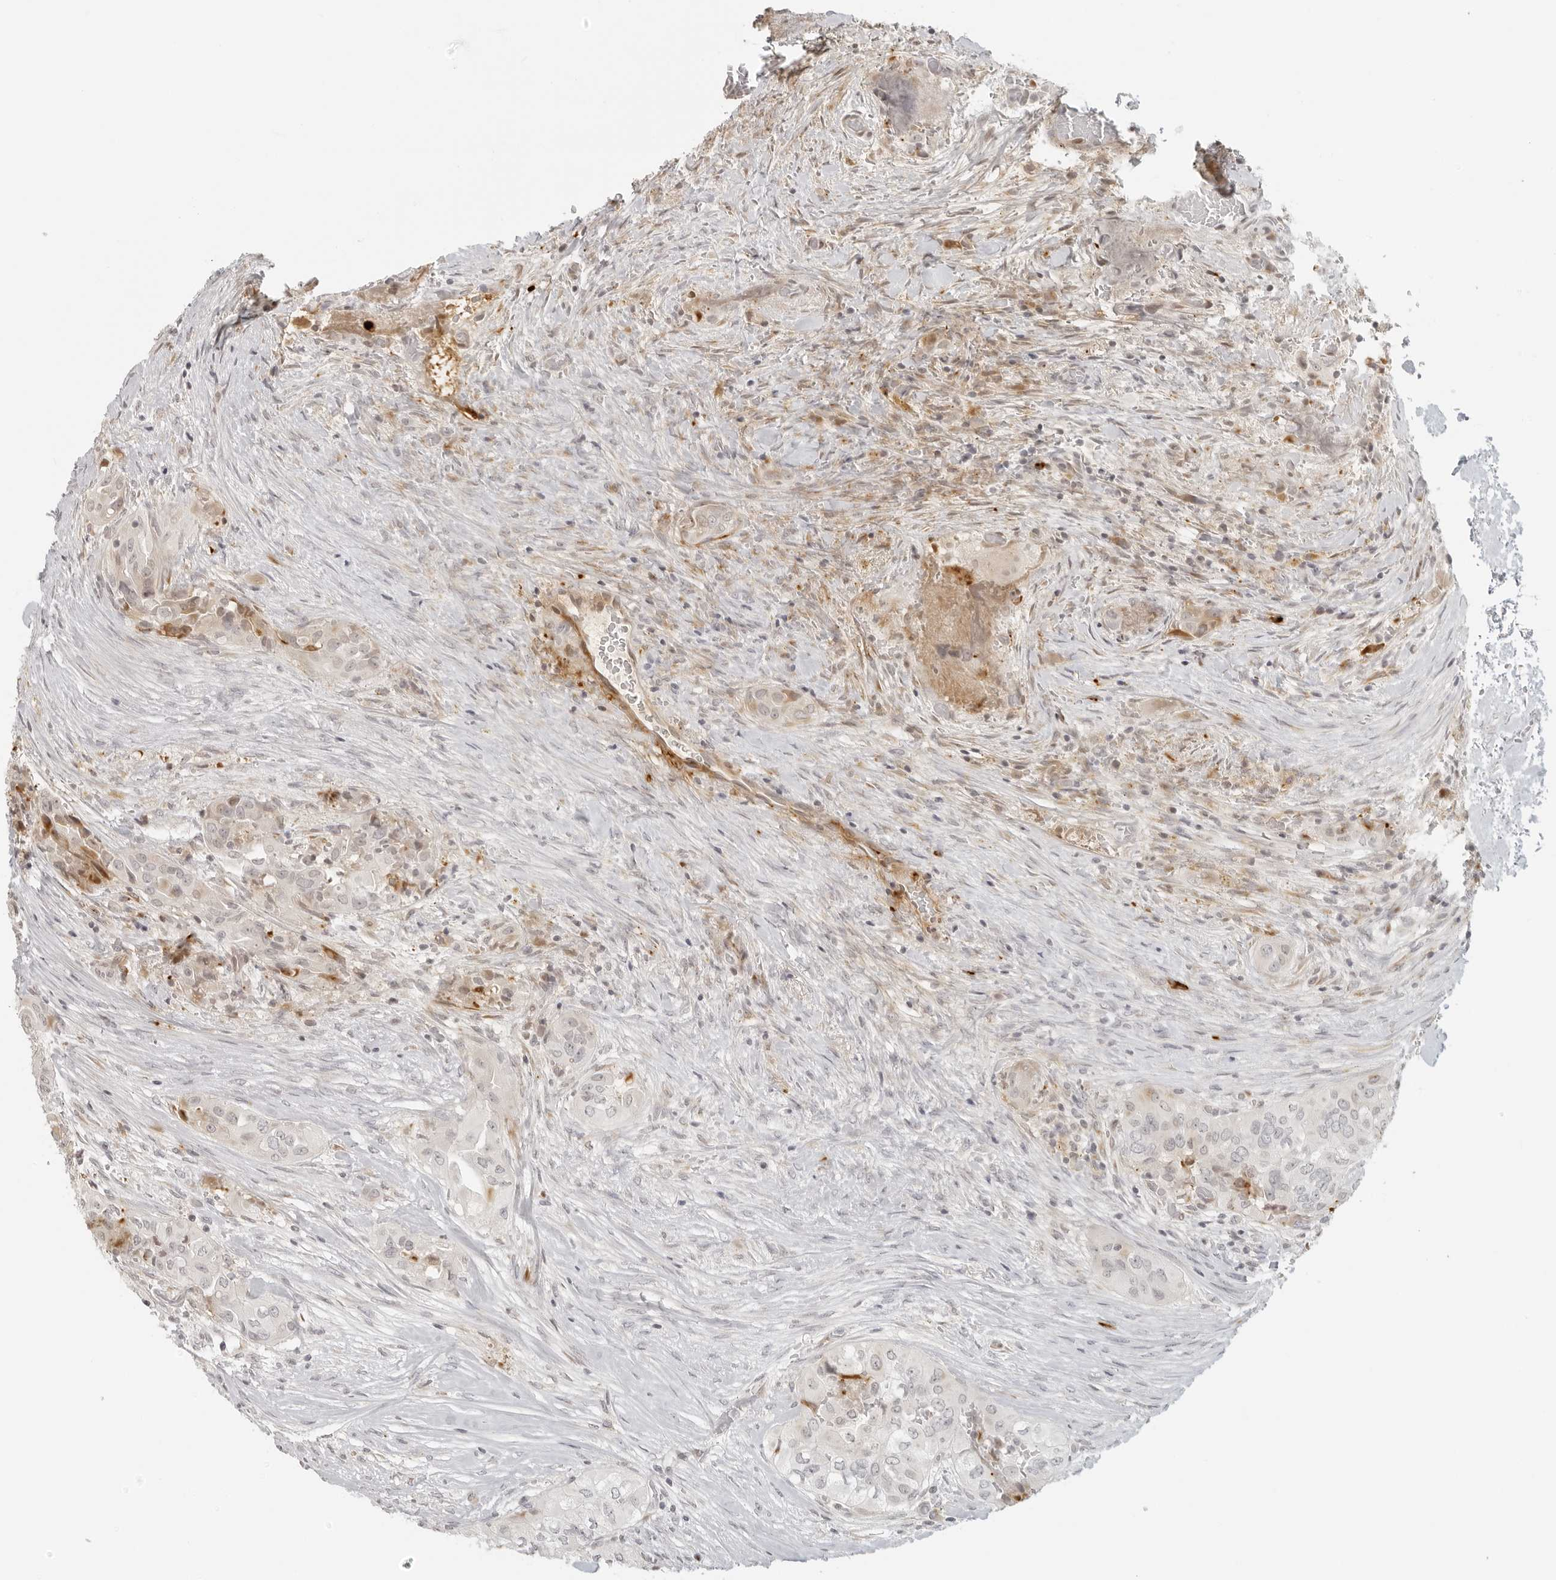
{"staining": {"intensity": "negative", "quantity": "none", "location": "none"}, "tissue": "thyroid cancer", "cell_type": "Tumor cells", "image_type": "cancer", "snomed": [{"axis": "morphology", "description": "Papillary adenocarcinoma, NOS"}, {"axis": "topography", "description": "Thyroid gland"}], "caption": "Papillary adenocarcinoma (thyroid) was stained to show a protein in brown. There is no significant positivity in tumor cells.", "gene": "ZNF678", "patient": {"sex": "female", "age": 59}}